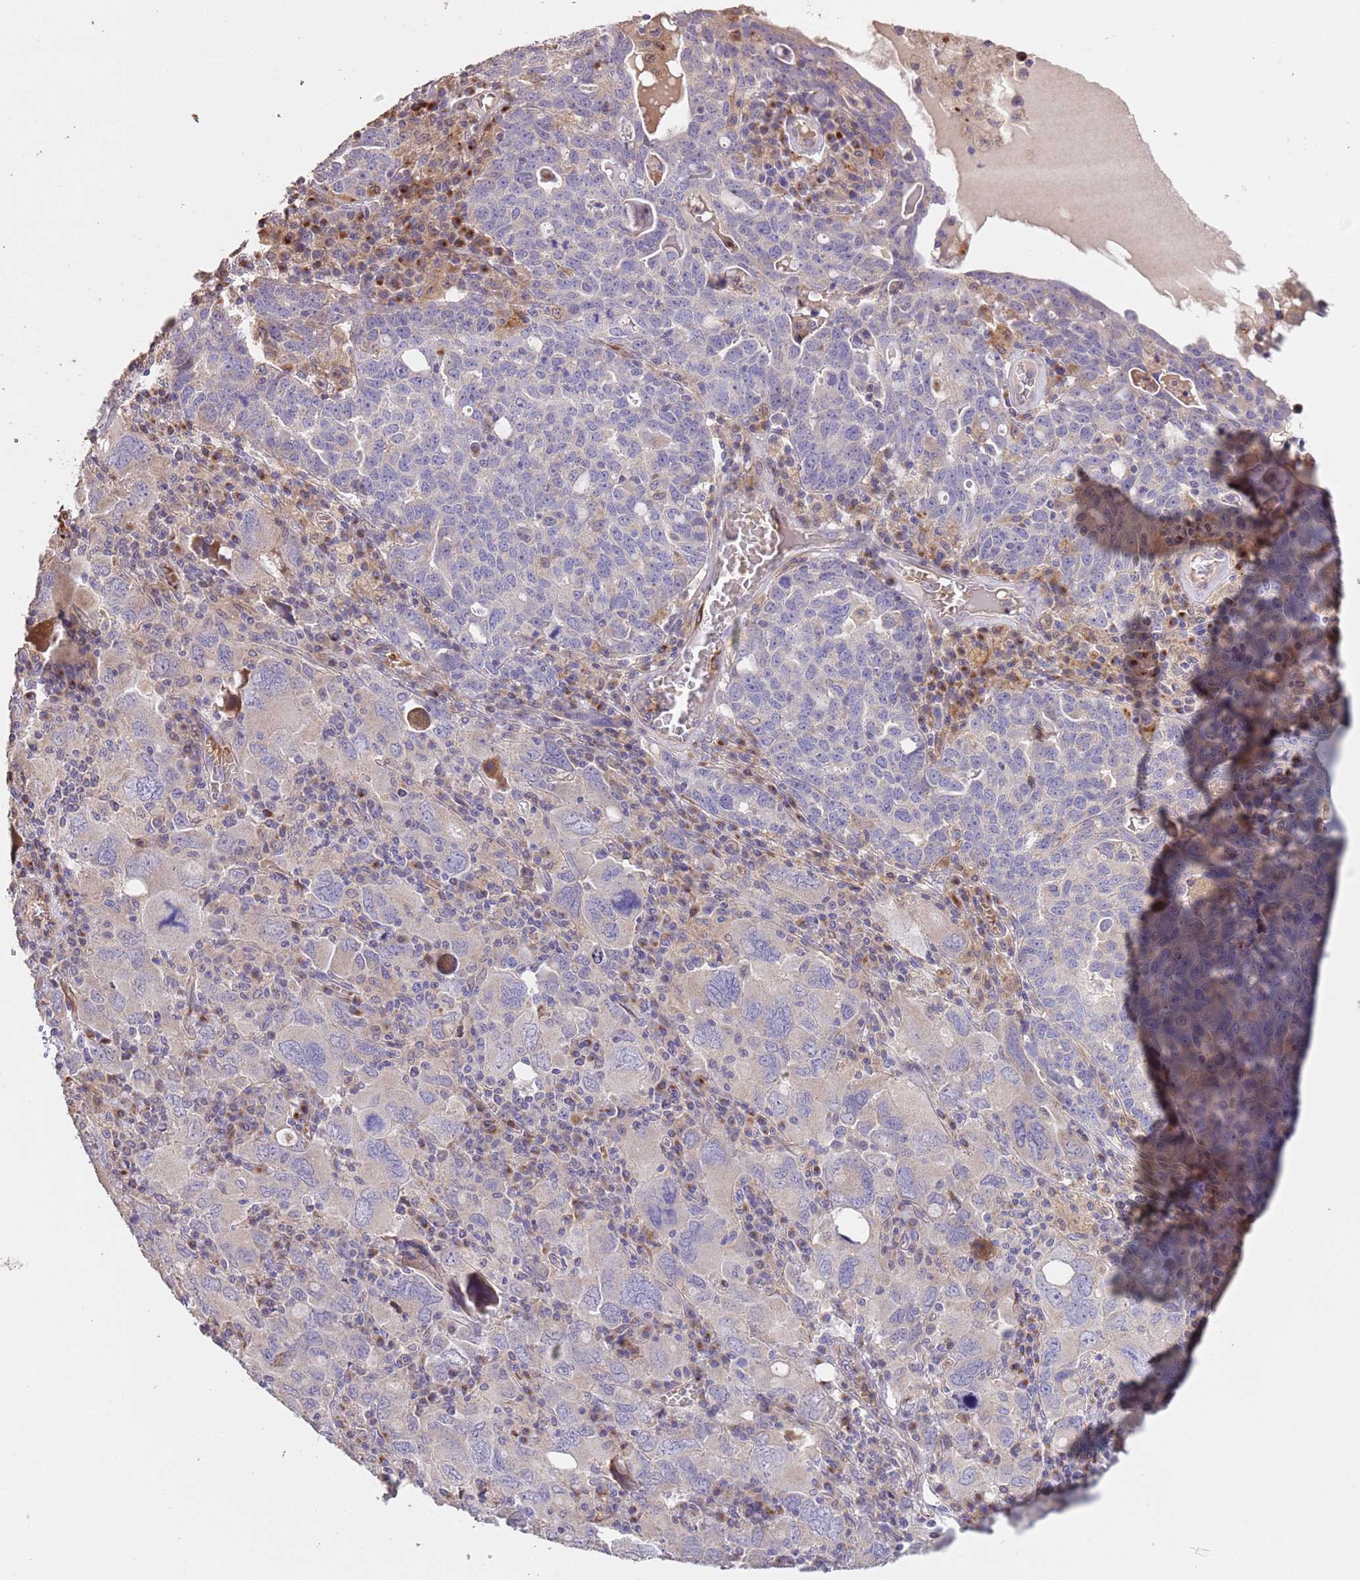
{"staining": {"intensity": "negative", "quantity": "none", "location": "none"}, "tissue": "ovarian cancer", "cell_type": "Tumor cells", "image_type": "cancer", "snomed": [{"axis": "morphology", "description": "Carcinoma, endometroid"}, {"axis": "topography", "description": "Ovary"}], "caption": "IHC micrograph of neoplastic tissue: ovarian cancer stained with DAB displays no significant protein expression in tumor cells.", "gene": "PIGA", "patient": {"sex": "female", "age": 62}}